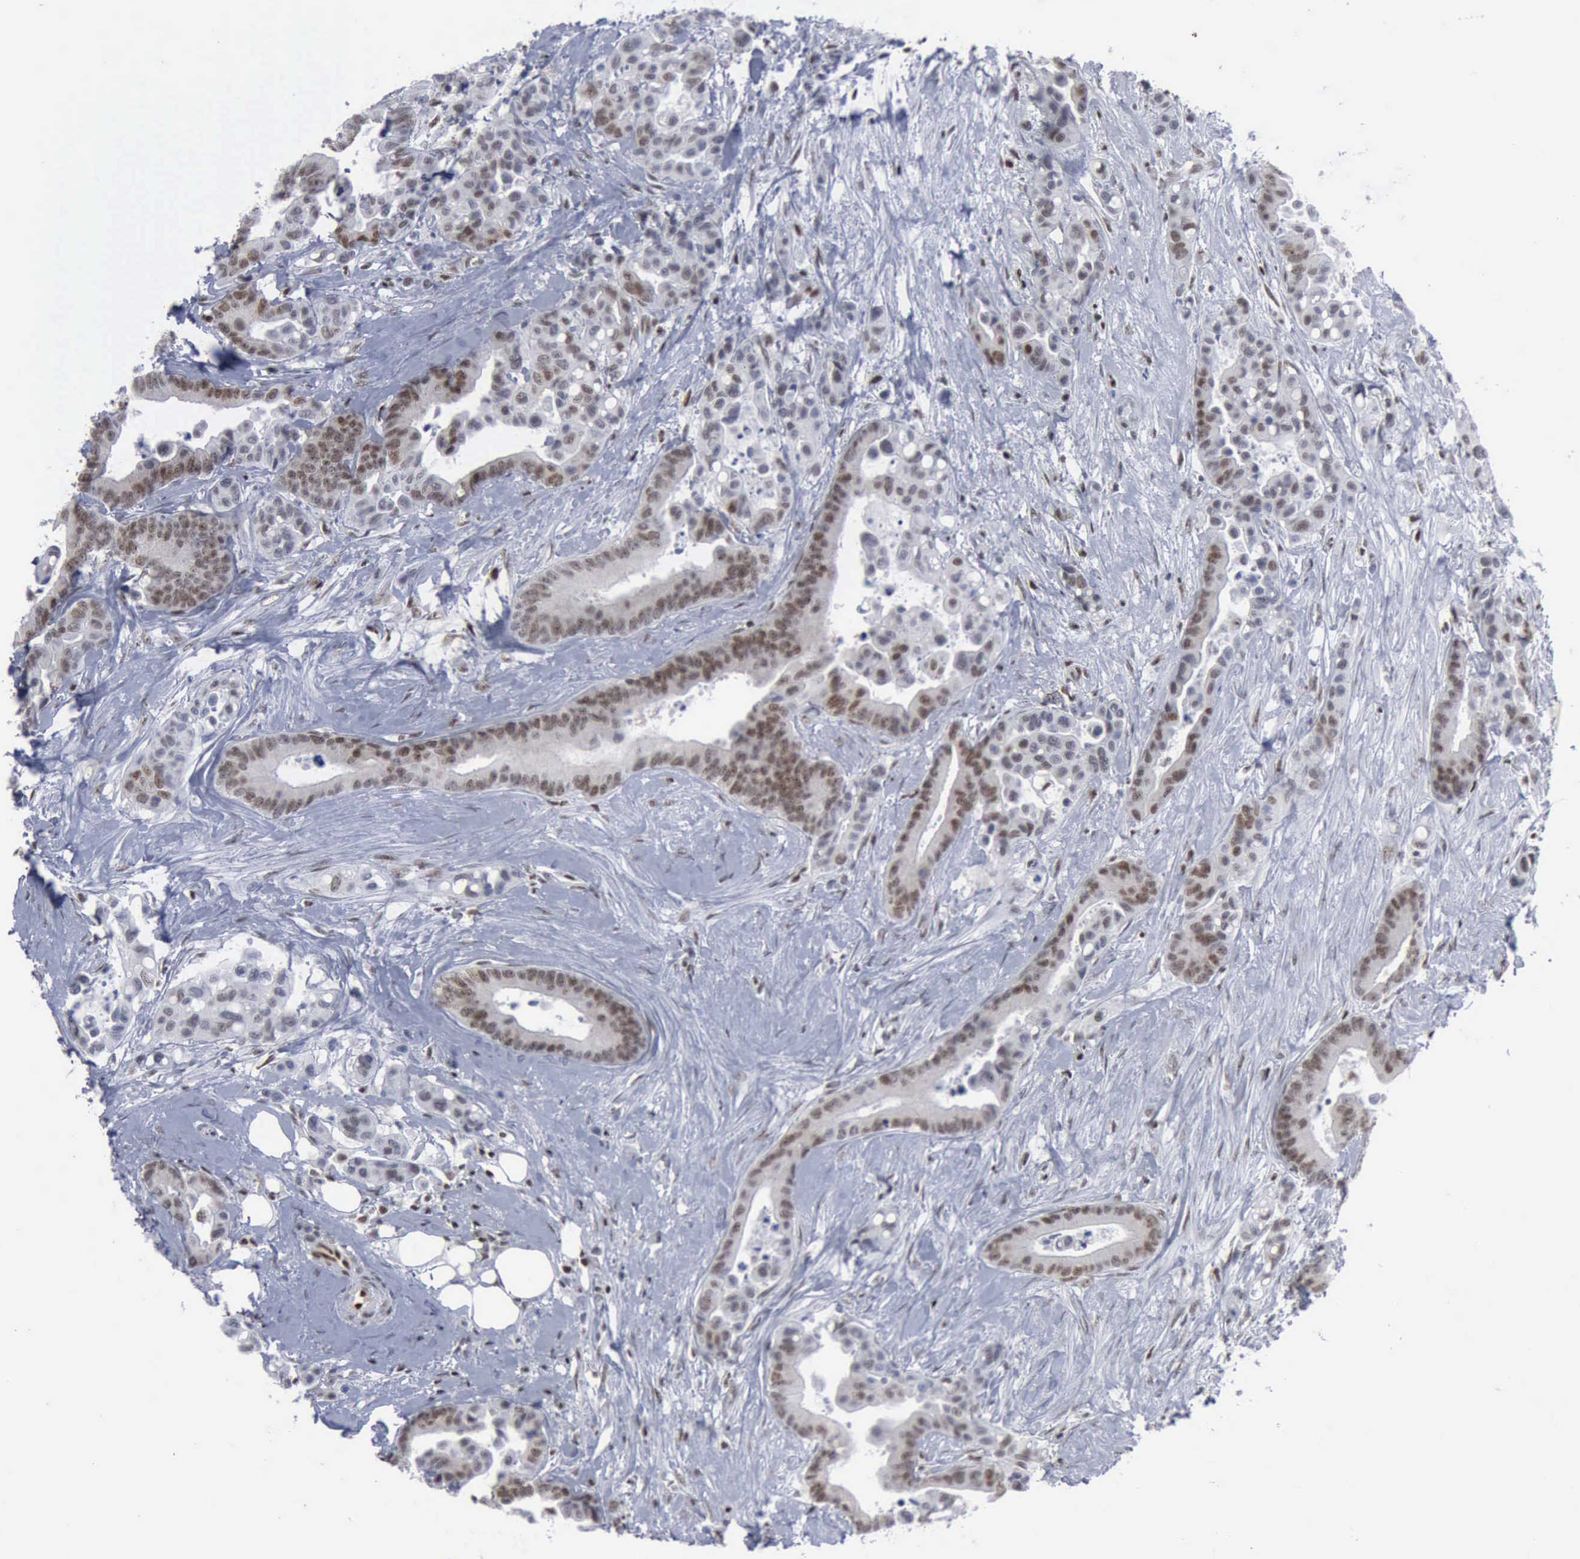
{"staining": {"intensity": "moderate", "quantity": "25%-75%", "location": "nuclear"}, "tissue": "colorectal cancer", "cell_type": "Tumor cells", "image_type": "cancer", "snomed": [{"axis": "morphology", "description": "Adenocarcinoma, NOS"}, {"axis": "topography", "description": "Colon"}], "caption": "Protein staining of colorectal cancer (adenocarcinoma) tissue displays moderate nuclear expression in approximately 25%-75% of tumor cells. The staining is performed using DAB (3,3'-diaminobenzidine) brown chromogen to label protein expression. The nuclei are counter-stained blue using hematoxylin.", "gene": "XPA", "patient": {"sex": "male", "age": 82}}